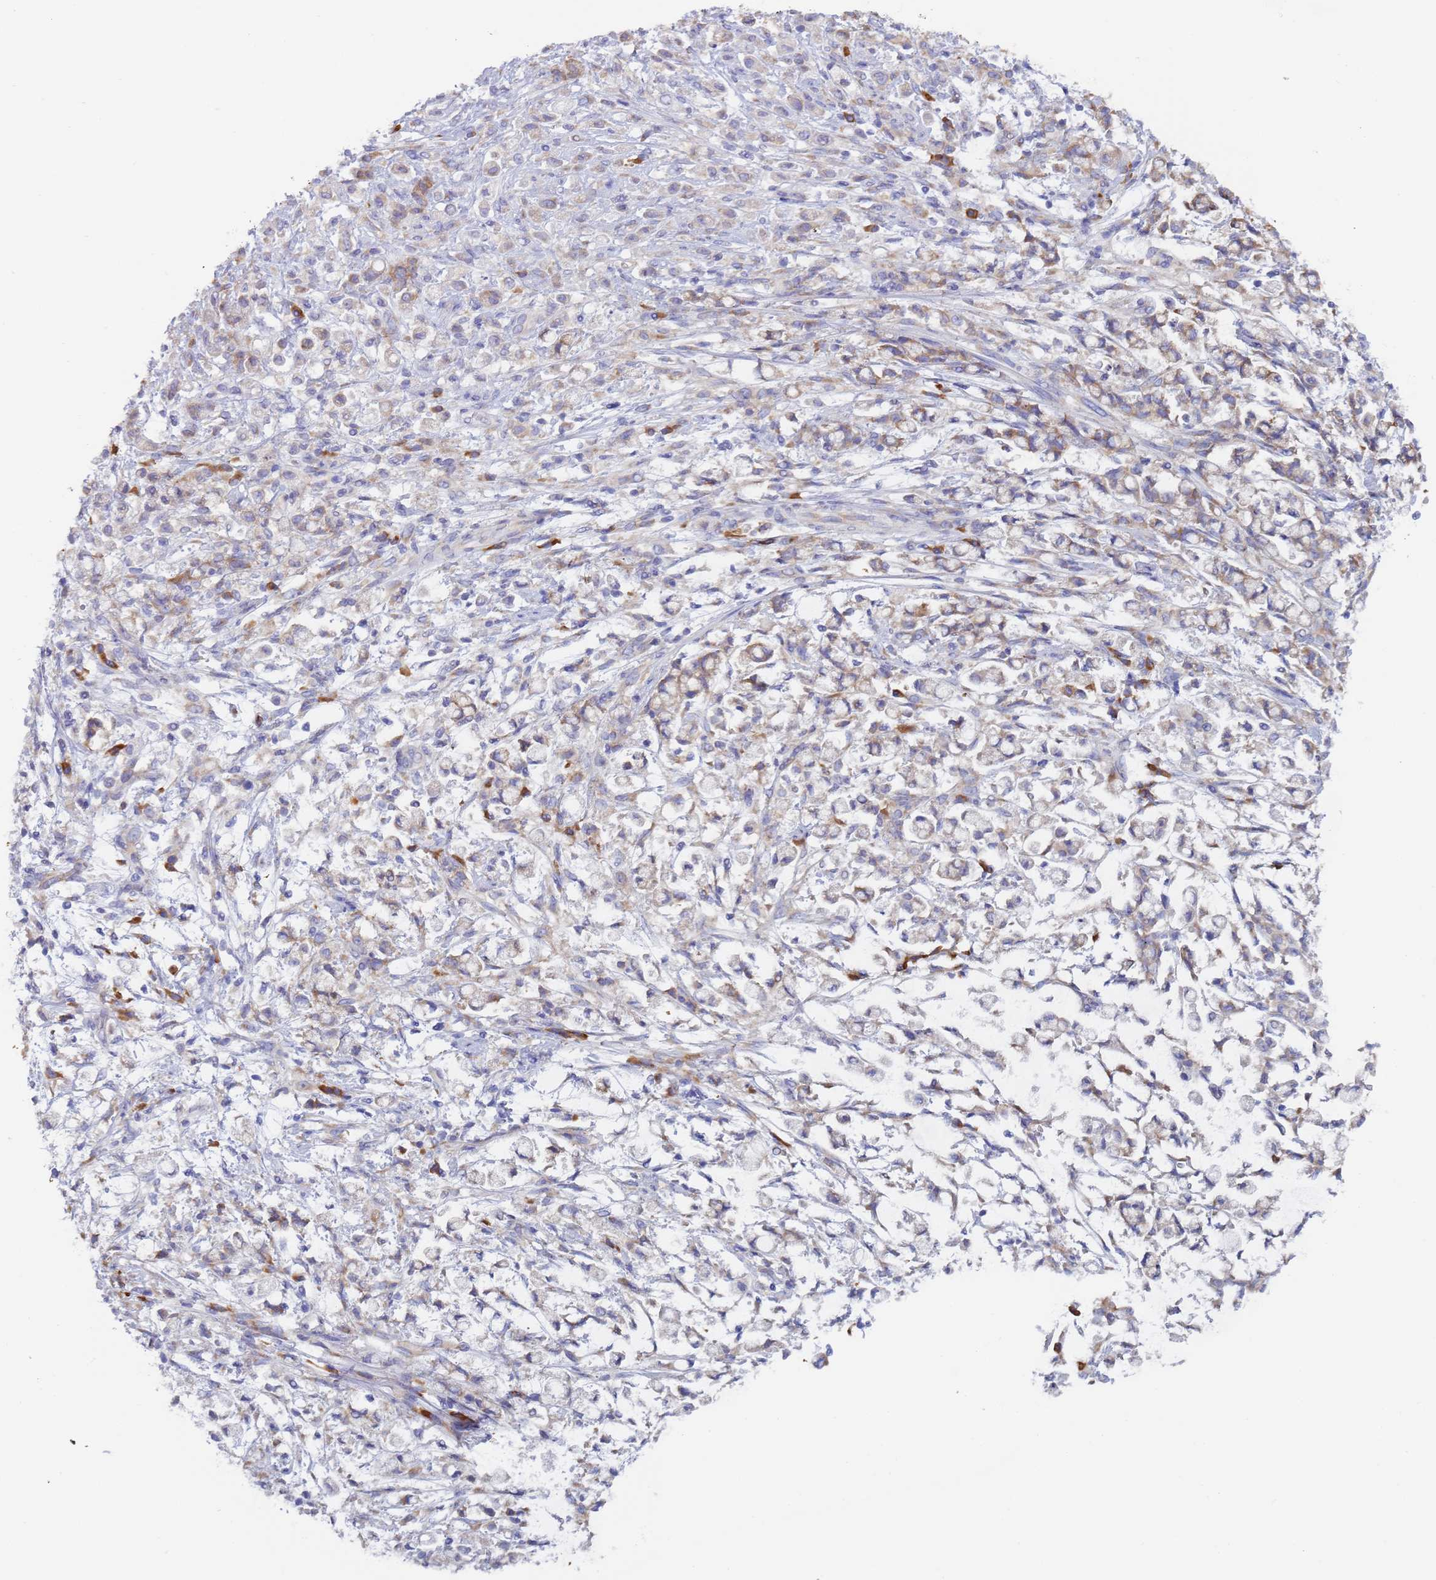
{"staining": {"intensity": "moderate", "quantity": "<25%", "location": "cytoplasmic/membranous"}, "tissue": "stomach cancer", "cell_type": "Tumor cells", "image_type": "cancer", "snomed": [{"axis": "morphology", "description": "Adenocarcinoma, NOS"}, {"axis": "topography", "description": "Stomach"}], "caption": "There is low levels of moderate cytoplasmic/membranous staining in tumor cells of stomach cancer (adenocarcinoma), as demonstrated by immunohistochemical staining (brown color).", "gene": "ZNF844", "patient": {"sex": "female", "age": 60}}